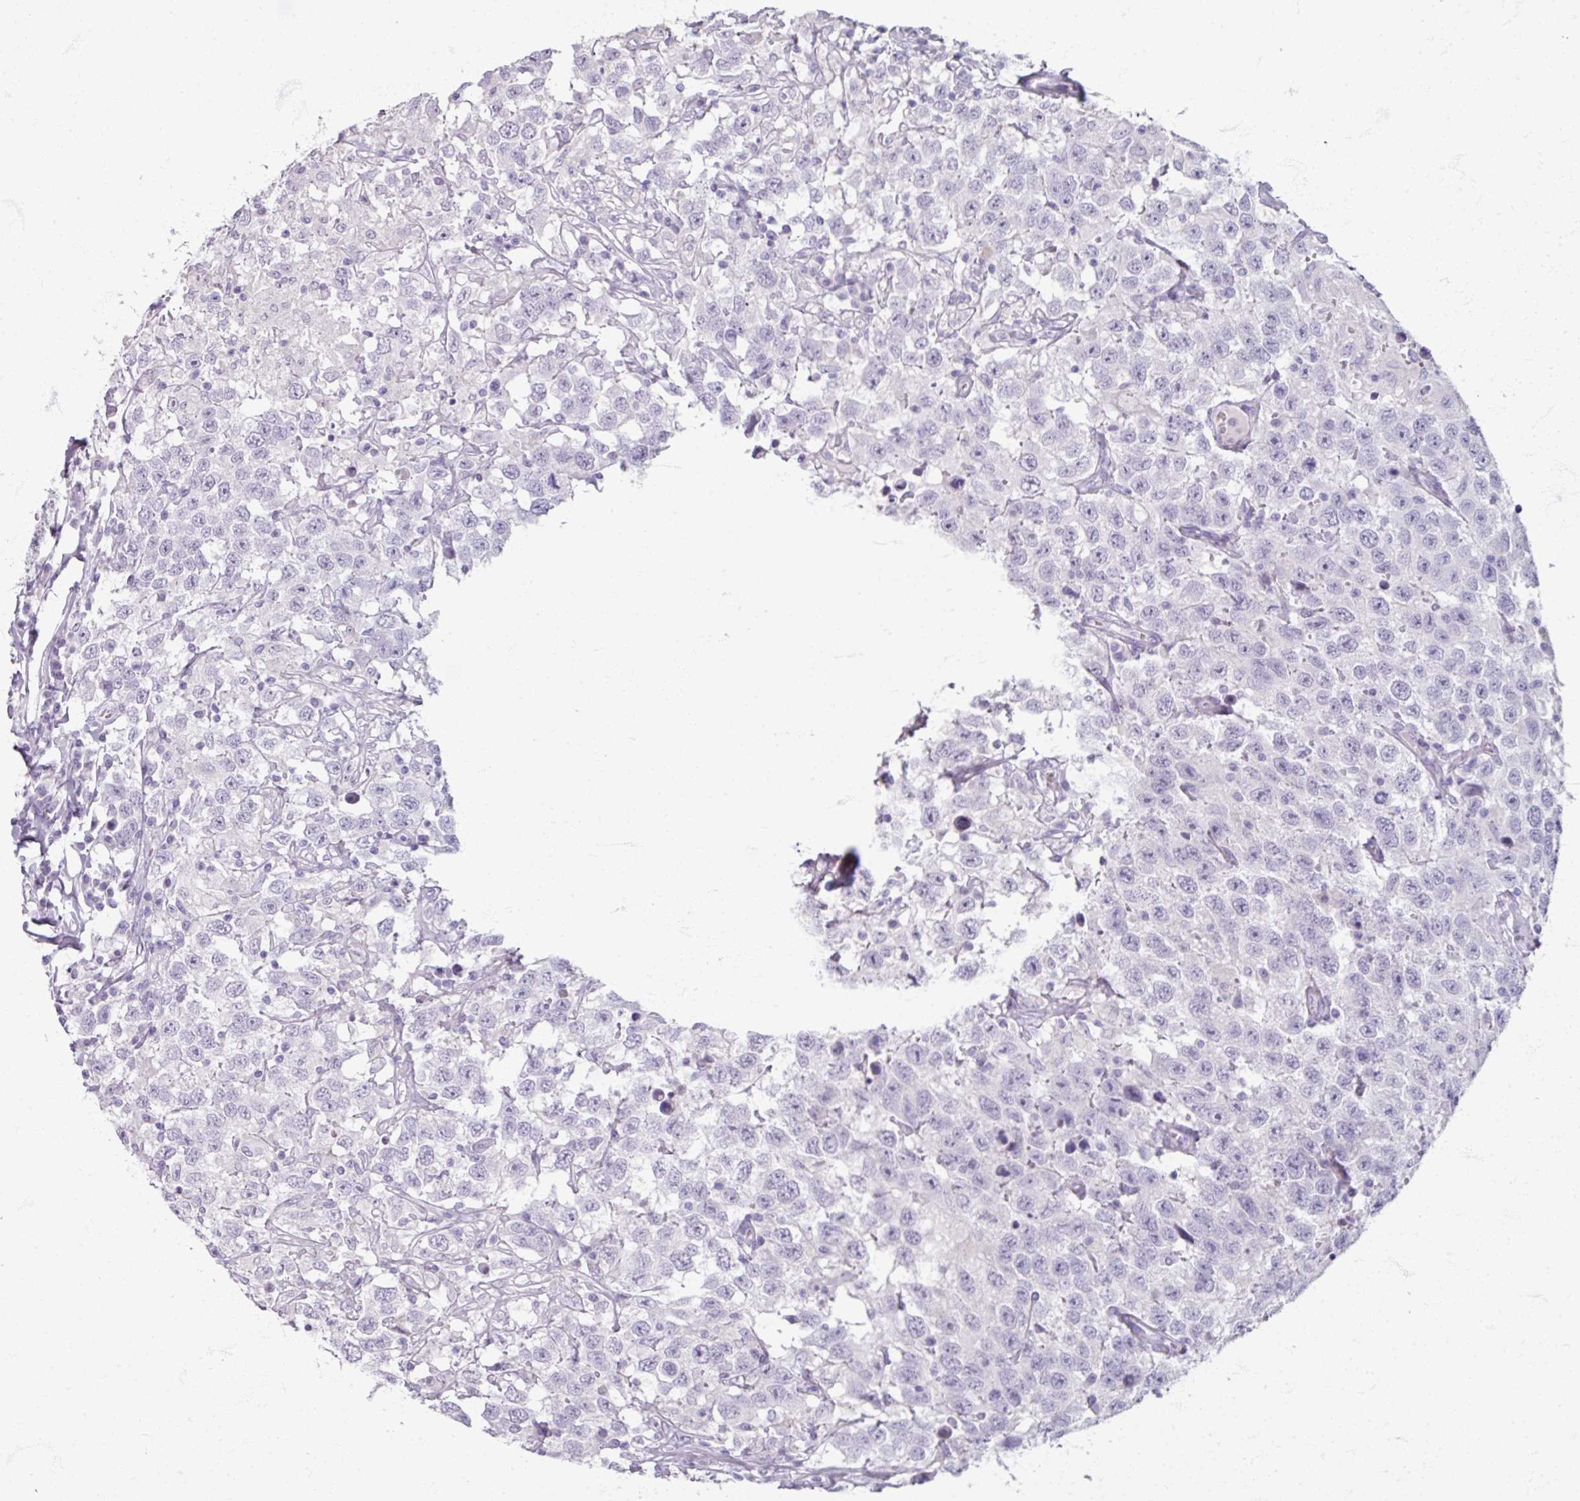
{"staining": {"intensity": "negative", "quantity": "none", "location": "none"}, "tissue": "testis cancer", "cell_type": "Tumor cells", "image_type": "cancer", "snomed": [{"axis": "morphology", "description": "Seminoma, NOS"}, {"axis": "topography", "description": "Testis"}], "caption": "Immunohistochemical staining of human testis seminoma shows no significant expression in tumor cells.", "gene": "TG", "patient": {"sex": "male", "age": 41}}